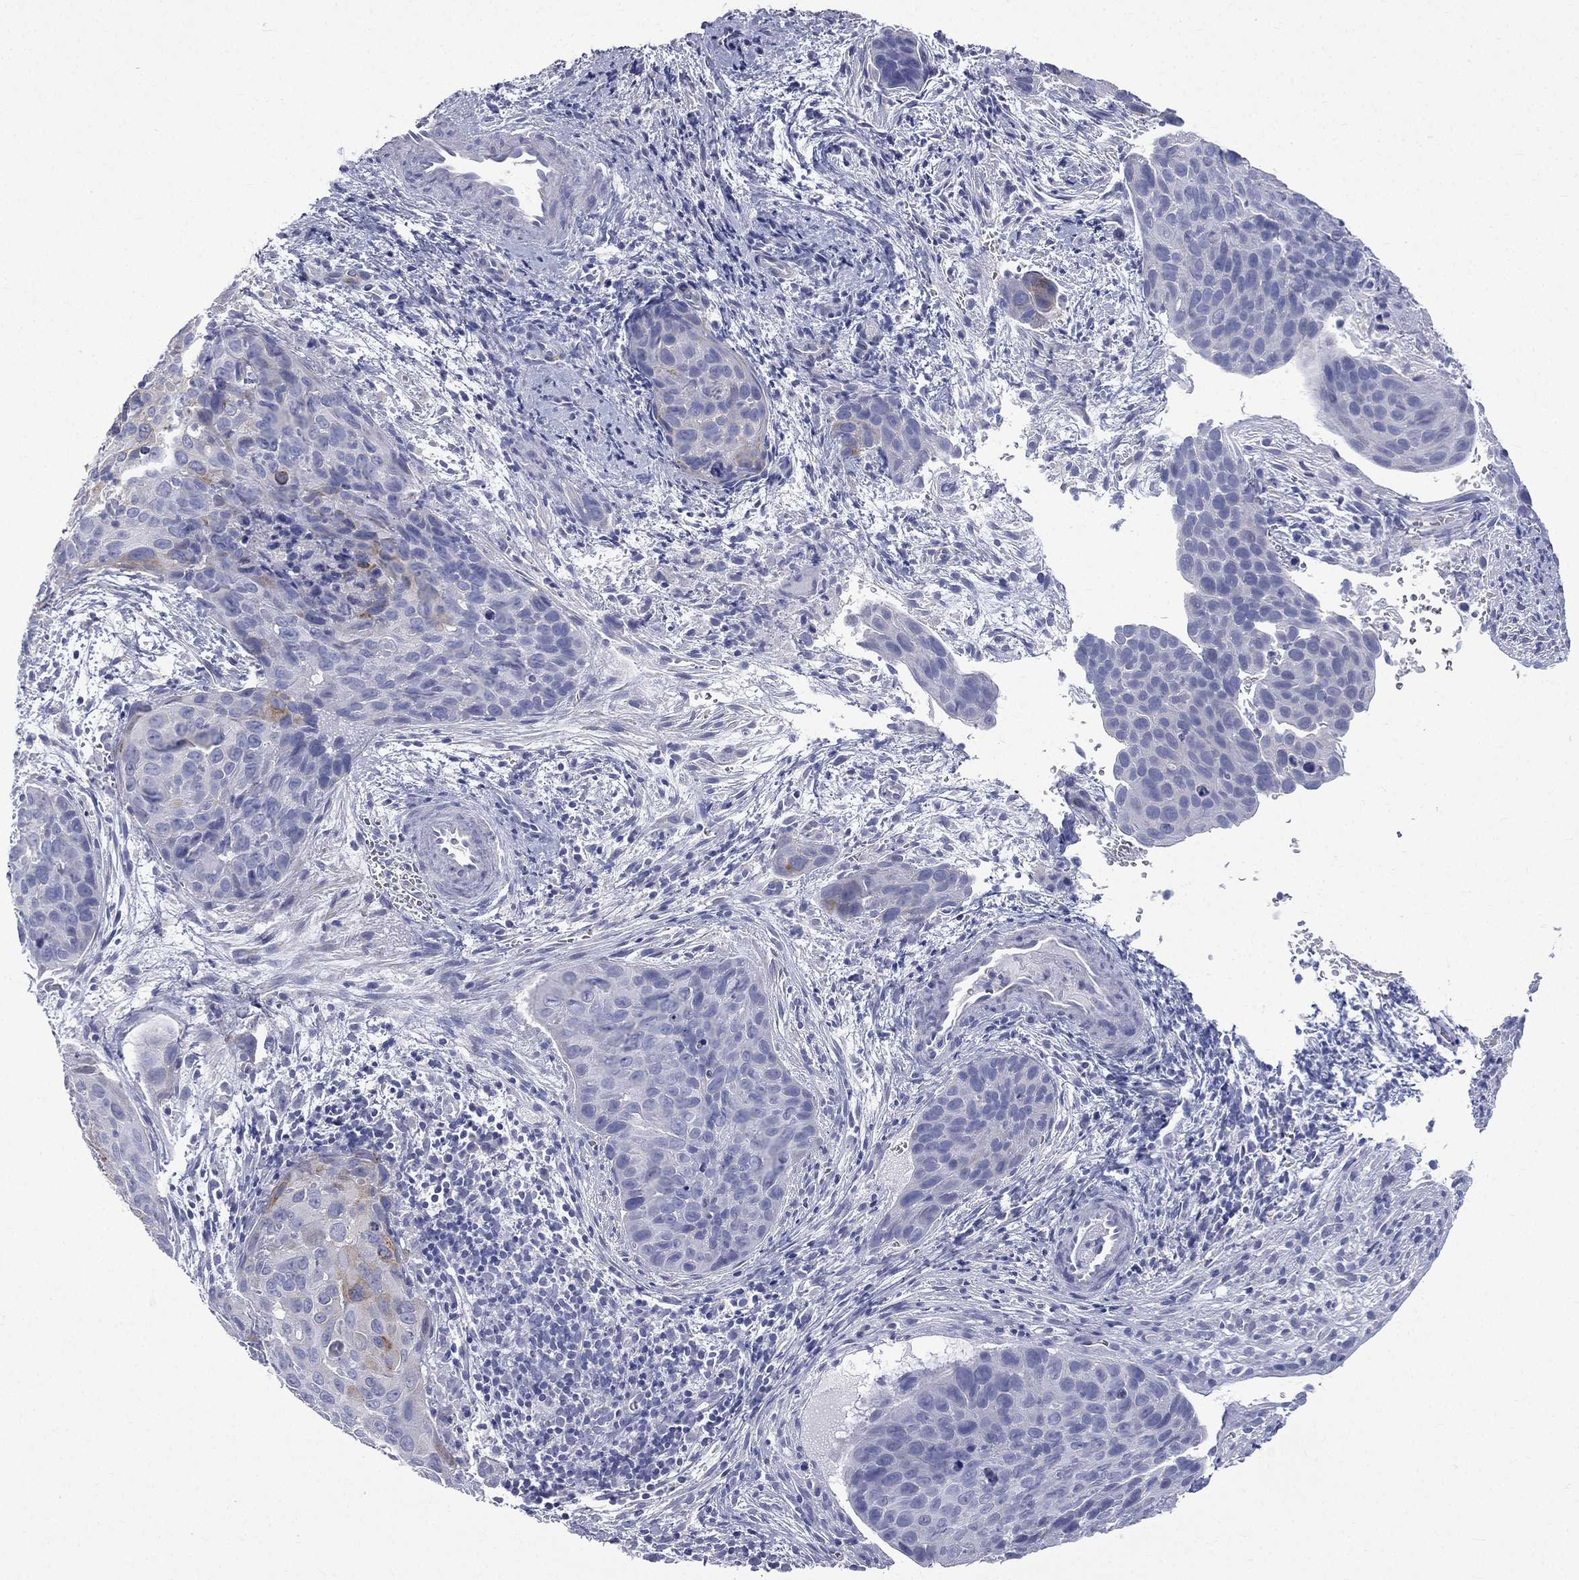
{"staining": {"intensity": "negative", "quantity": "none", "location": "none"}, "tissue": "cervical cancer", "cell_type": "Tumor cells", "image_type": "cancer", "snomed": [{"axis": "morphology", "description": "Squamous cell carcinoma, NOS"}, {"axis": "topography", "description": "Cervix"}], "caption": "Squamous cell carcinoma (cervical) was stained to show a protein in brown. There is no significant positivity in tumor cells.", "gene": "CES2", "patient": {"sex": "female", "age": 35}}